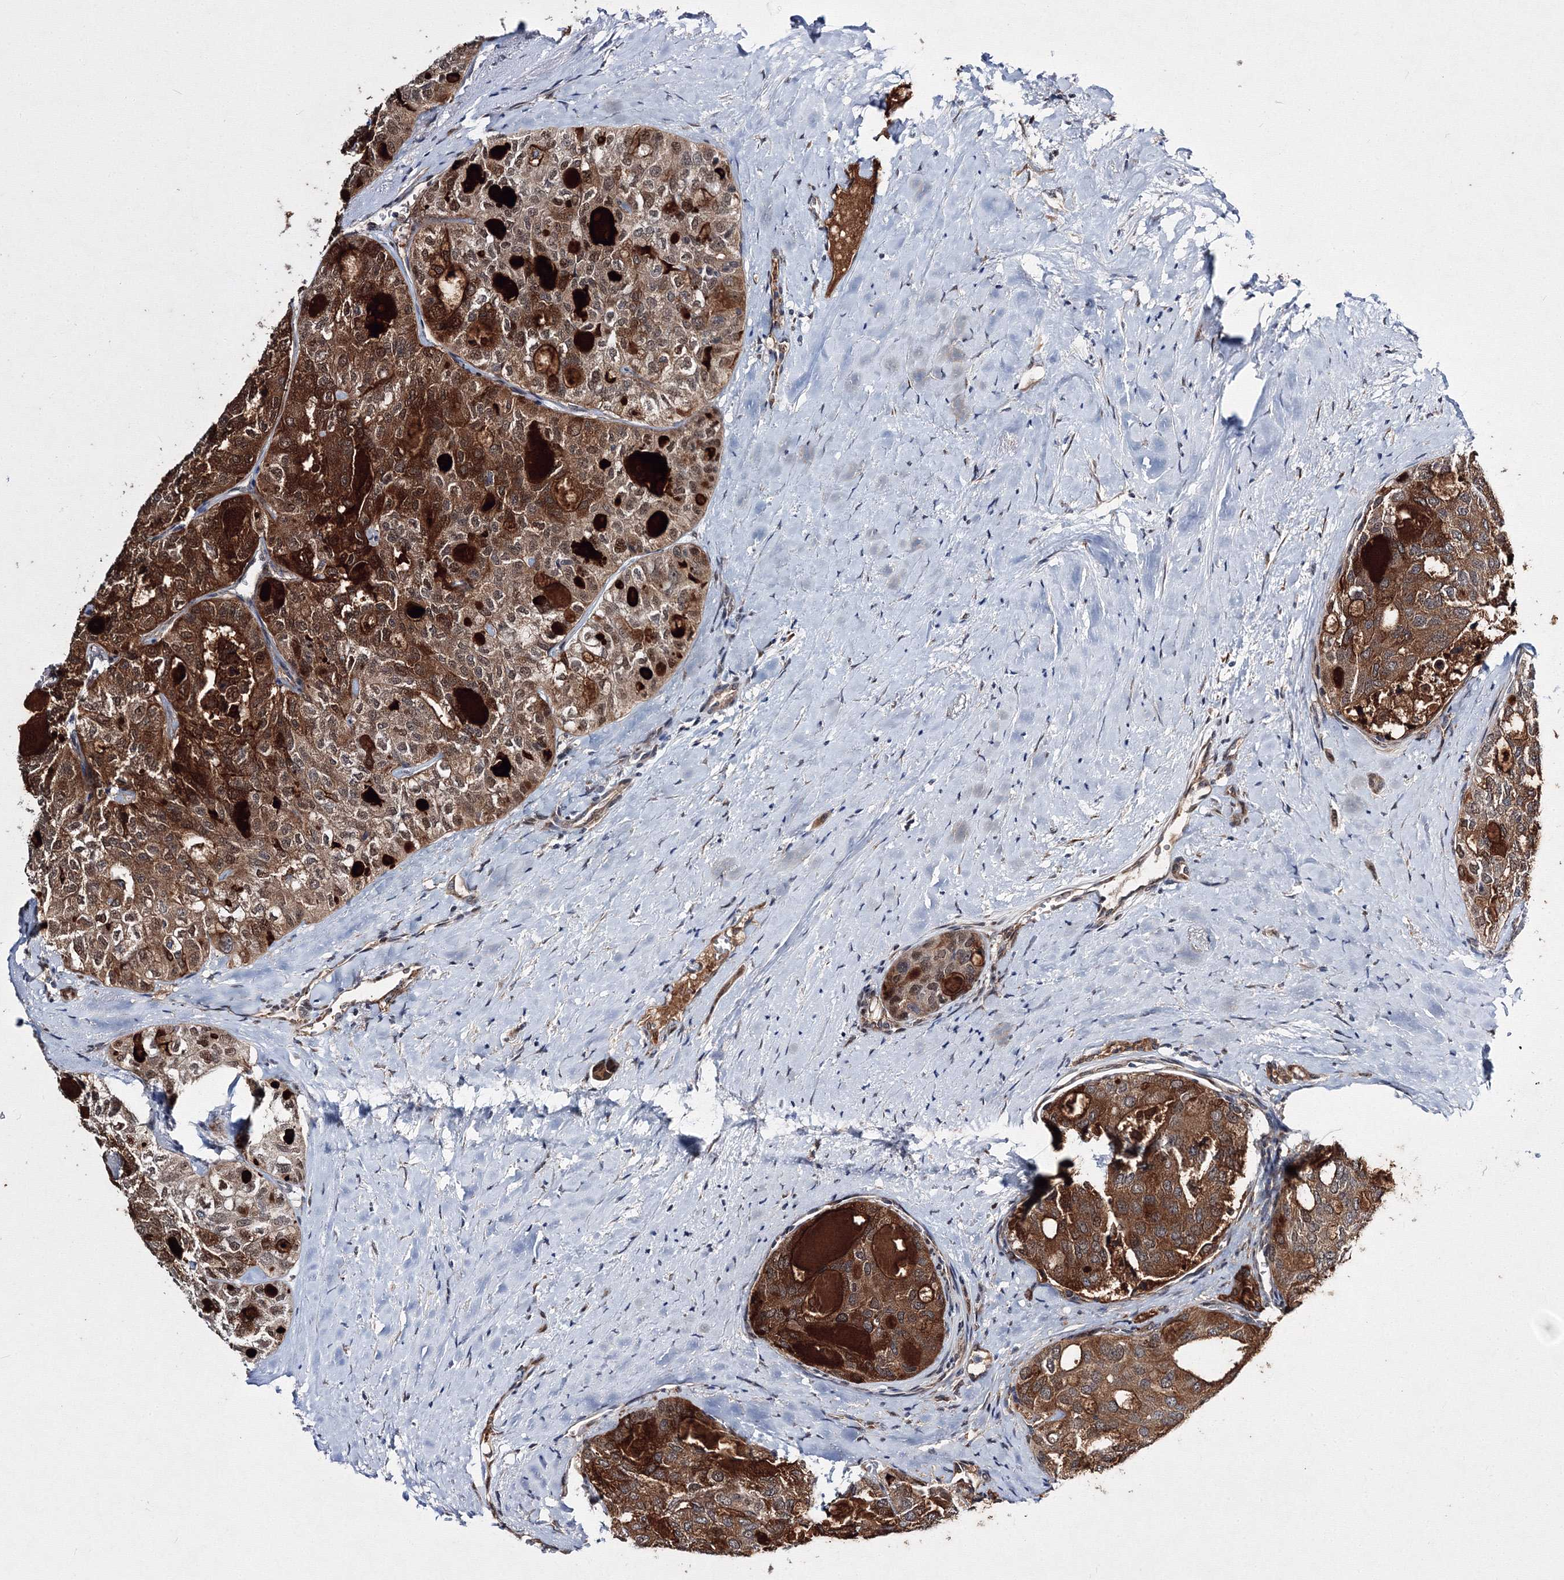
{"staining": {"intensity": "strong", "quantity": ">75%", "location": "cytoplasmic/membranous,nuclear"}, "tissue": "thyroid cancer", "cell_type": "Tumor cells", "image_type": "cancer", "snomed": [{"axis": "morphology", "description": "Follicular adenoma carcinoma, NOS"}, {"axis": "topography", "description": "Thyroid gland"}], "caption": "Immunohistochemical staining of human thyroid cancer demonstrates high levels of strong cytoplasmic/membranous and nuclear expression in about >75% of tumor cells.", "gene": "GPN1", "patient": {"sex": "male", "age": 75}}